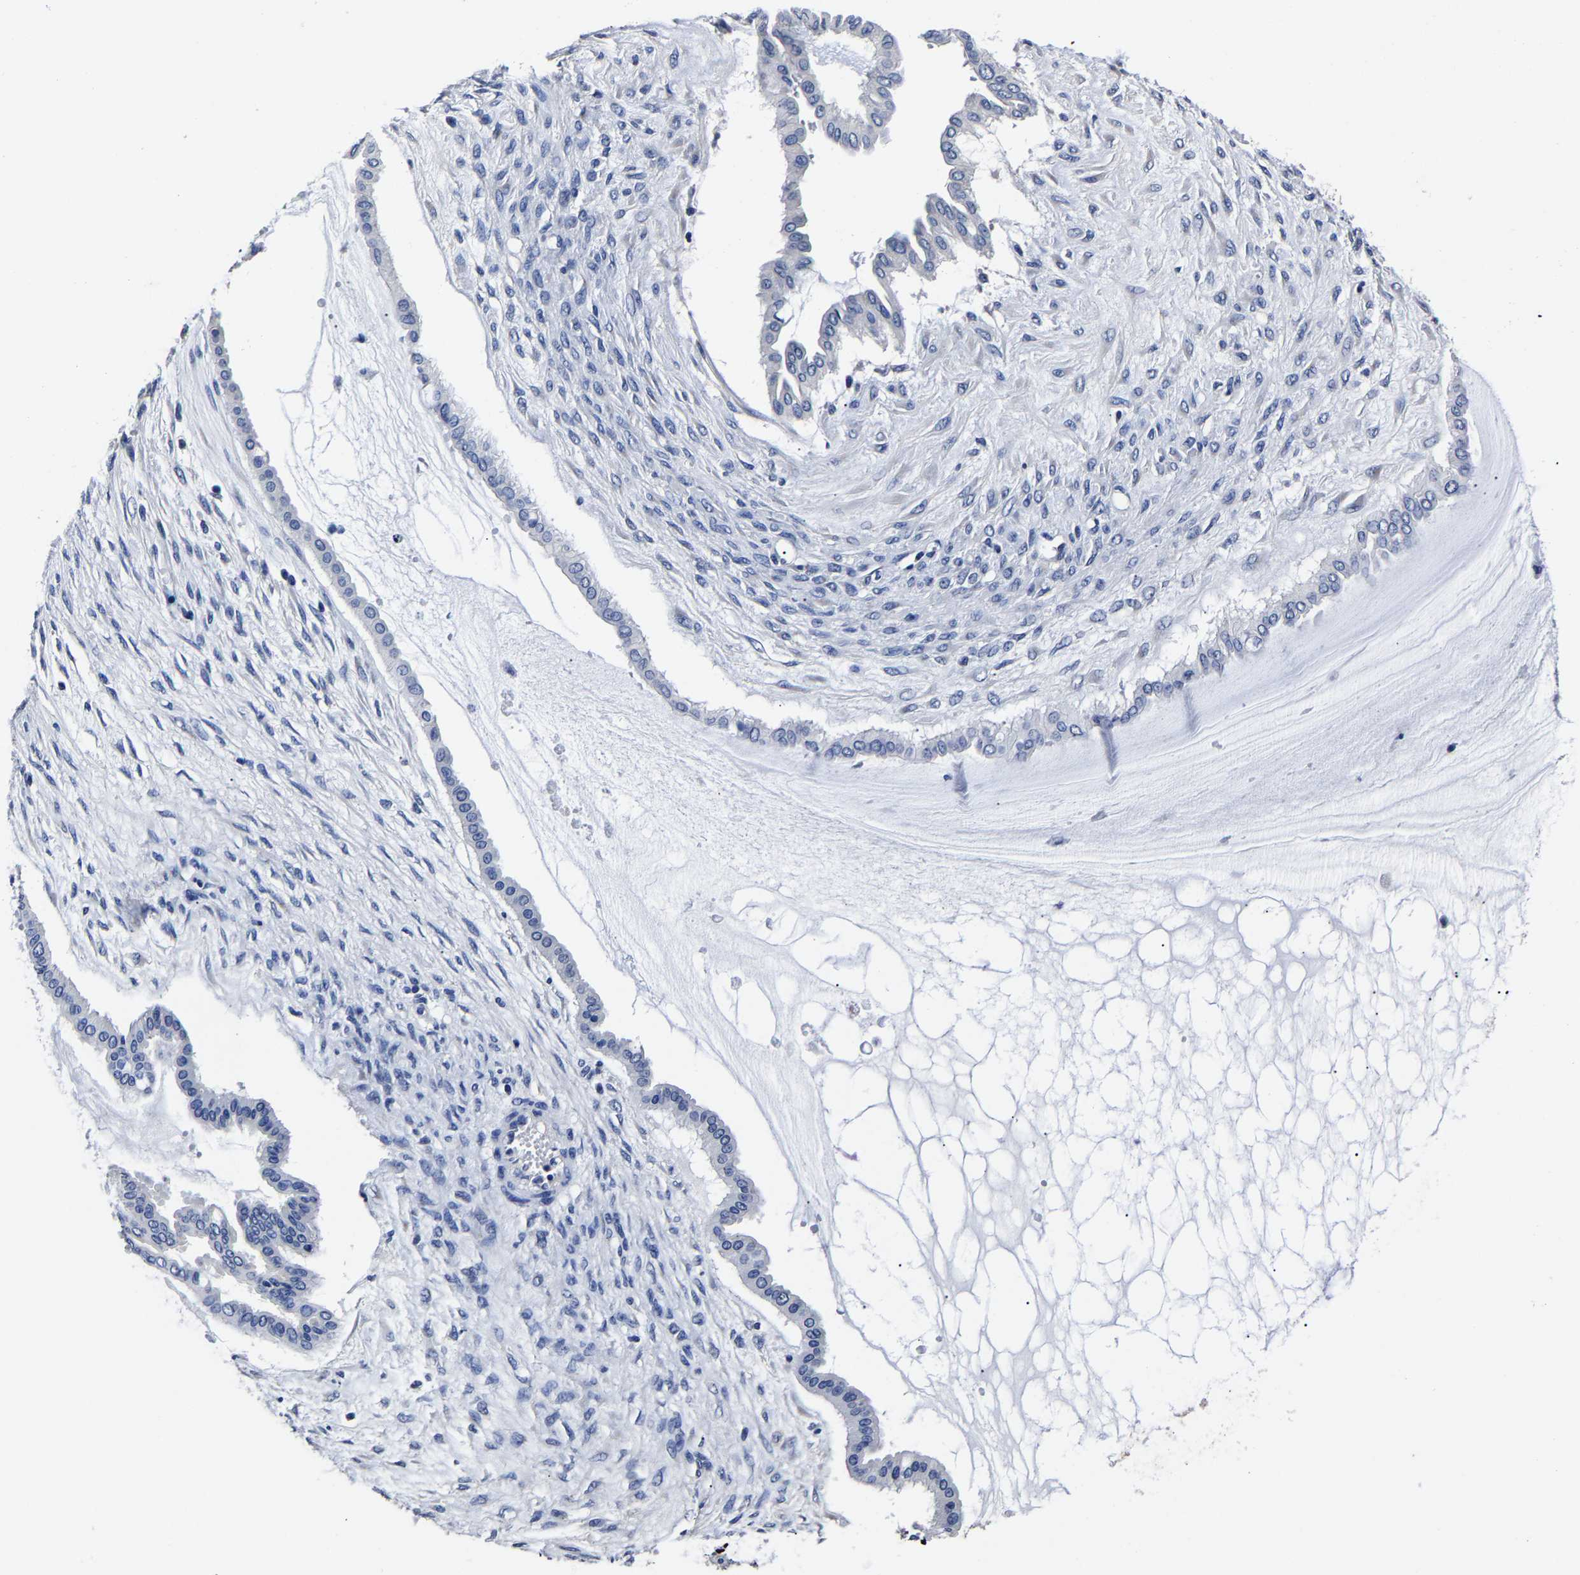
{"staining": {"intensity": "negative", "quantity": "none", "location": "none"}, "tissue": "ovarian cancer", "cell_type": "Tumor cells", "image_type": "cancer", "snomed": [{"axis": "morphology", "description": "Cystadenocarcinoma, mucinous, NOS"}, {"axis": "topography", "description": "Ovary"}], "caption": "The immunohistochemistry micrograph has no significant staining in tumor cells of mucinous cystadenocarcinoma (ovarian) tissue.", "gene": "AKAP4", "patient": {"sex": "female", "age": 73}}